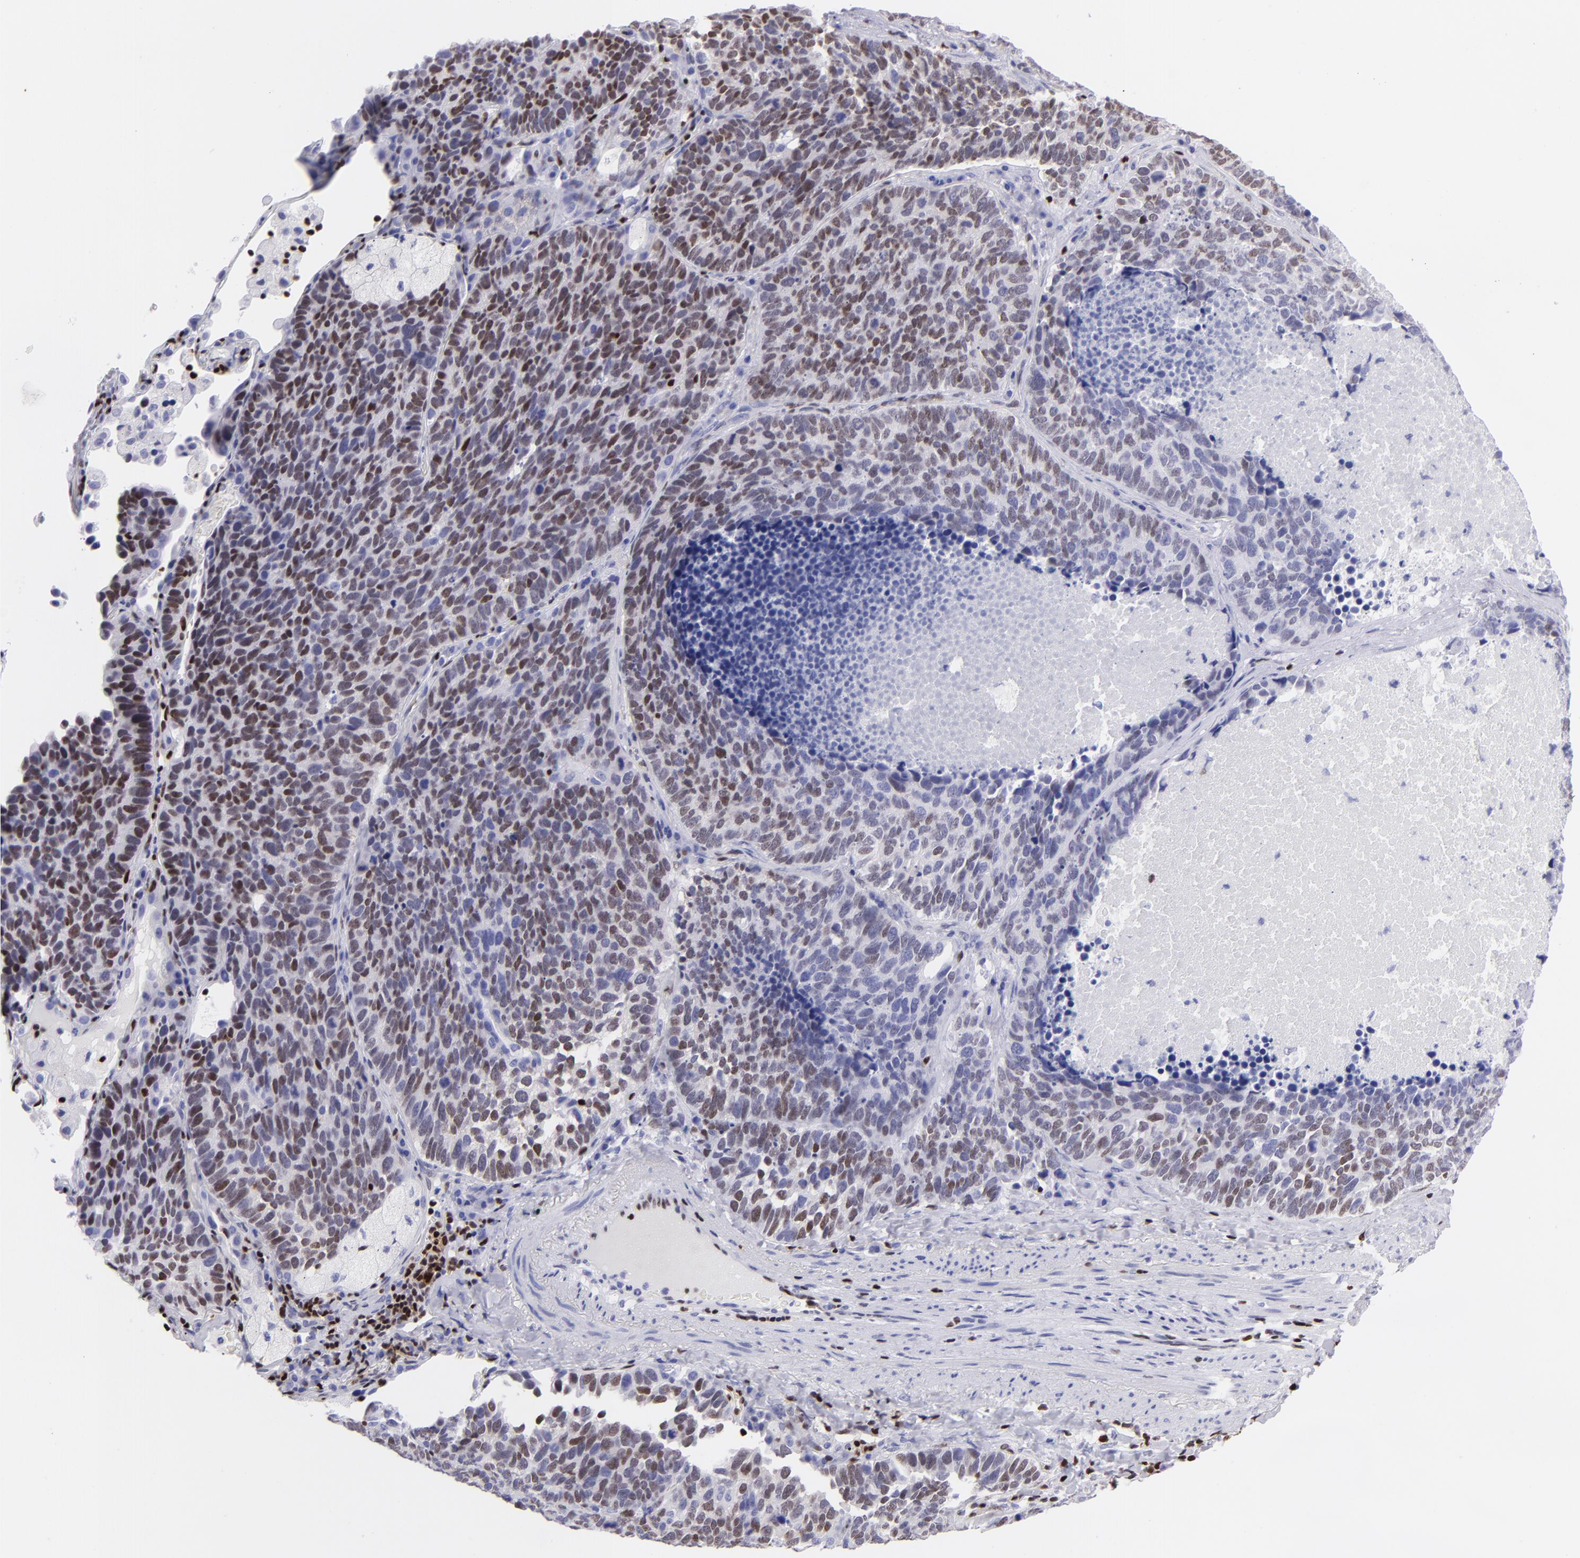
{"staining": {"intensity": "moderate", "quantity": "25%-75%", "location": "nuclear"}, "tissue": "lung cancer", "cell_type": "Tumor cells", "image_type": "cancer", "snomed": [{"axis": "morphology", "description": "Neoplasm, malignant, NOS"}, {"axis": "topography", "description": "Lung"}], "caption": "An image showing moderate nuclear expression in about 25%-75% of tumor cells in lung neoplasm (malignant), as visualized by brown immunohistochemical staining.", "gene": "ETS1", "patient": {"sex": "female", "age": 75}}